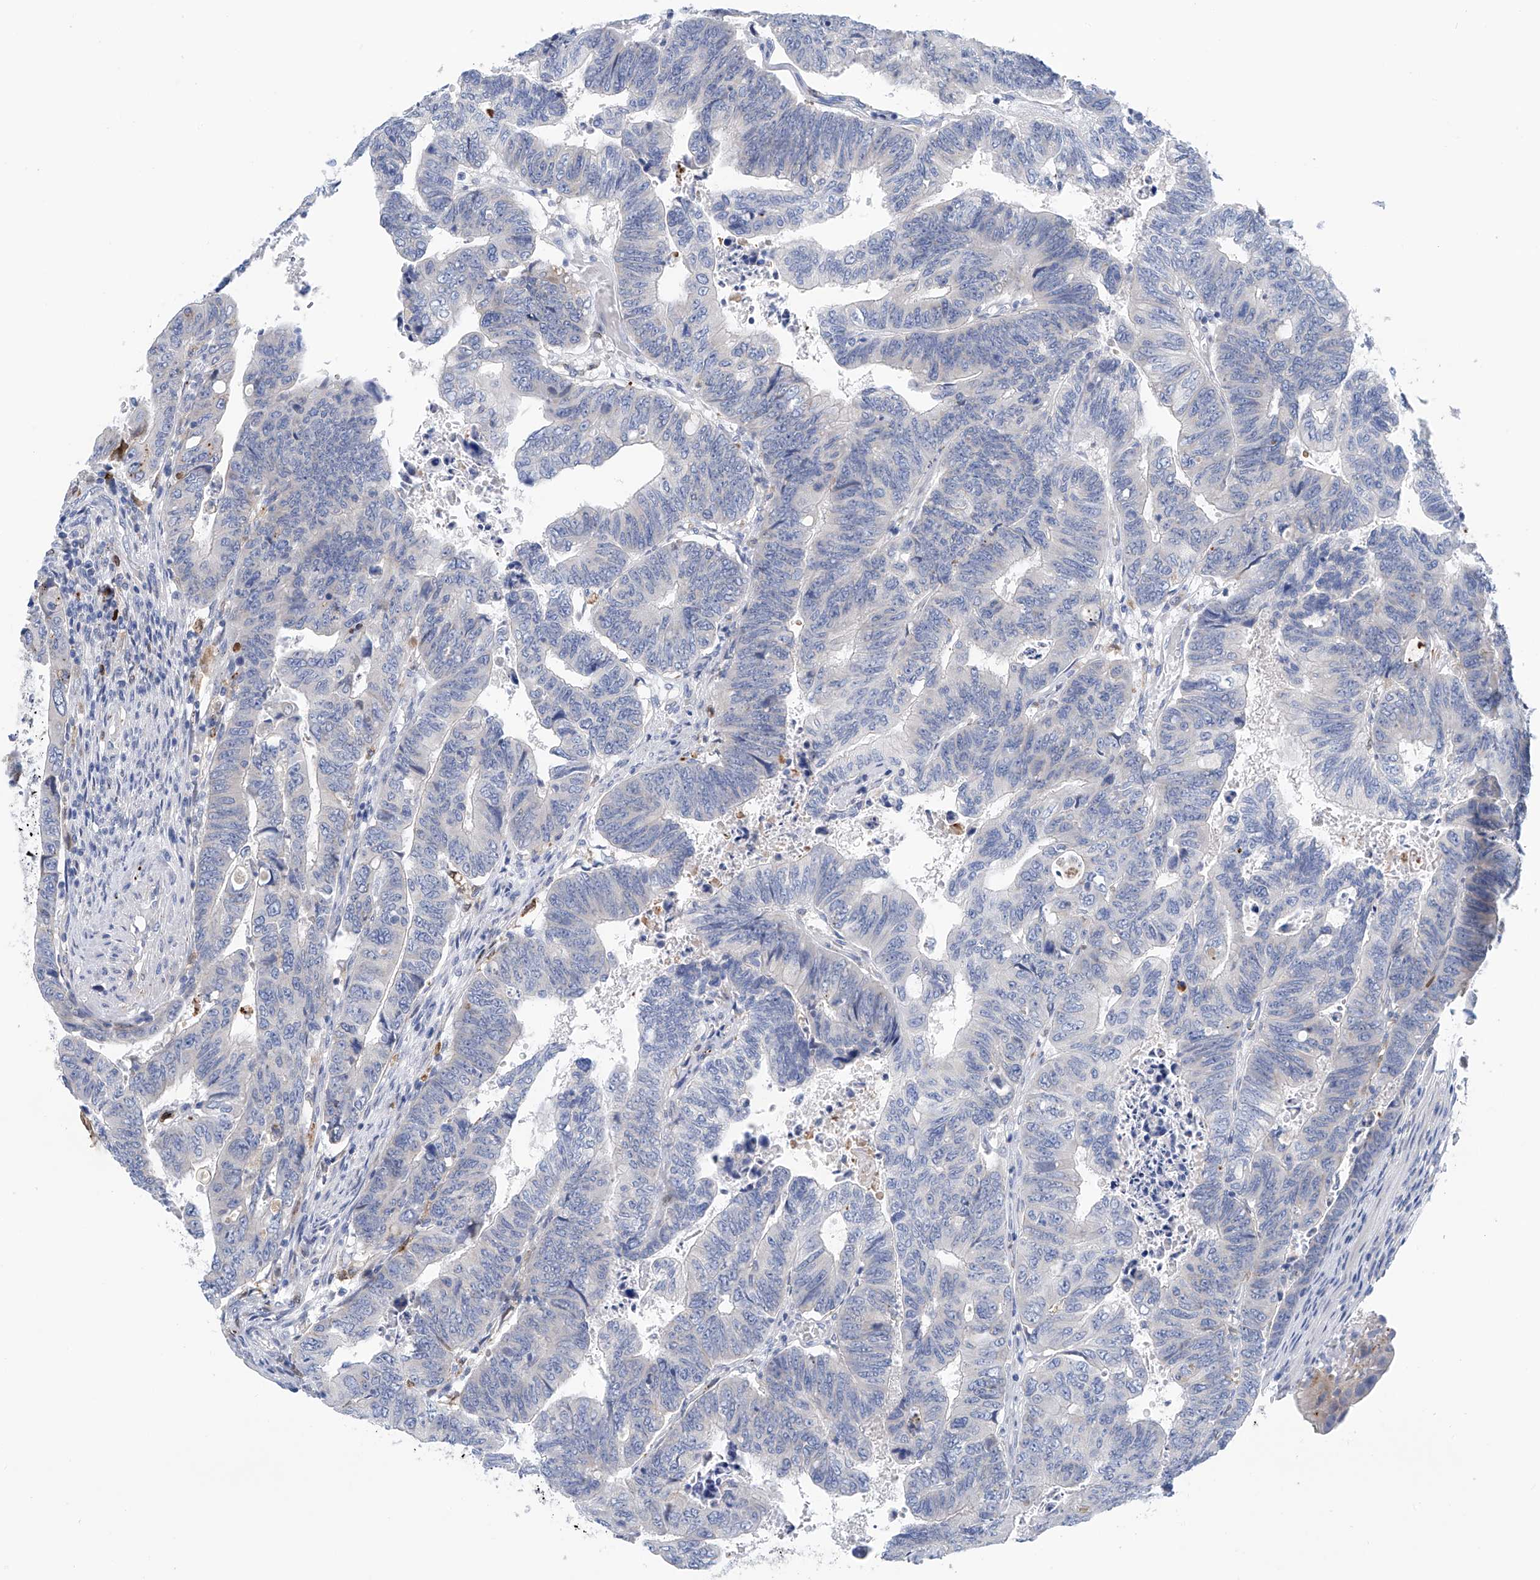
{"staining": {"intensity": "negative", "quantity": "none", "location": "none"}, "tissue": "colorectal cancer", "cell_type": "Tumor cells", "image_type": "cancer", "snomed": [{"axis": "morphology", "description": "Normal tissue, NOS"}, {"axis": "morphology", "description": "Adenocarcinoma, NOS"}, {"axis": "topography", "description": "Rectum"}], "caption": "The histopathology image reveals no staining of tumor cells in adenocarcinoma (colorectal). (DAB (3,3'-diaminobenzidine) immunohistochemistry visualized using brightfield microscopy, high magnification).", "gene": "CEP85L", "patient": {"sex": "female", "age": 65}}